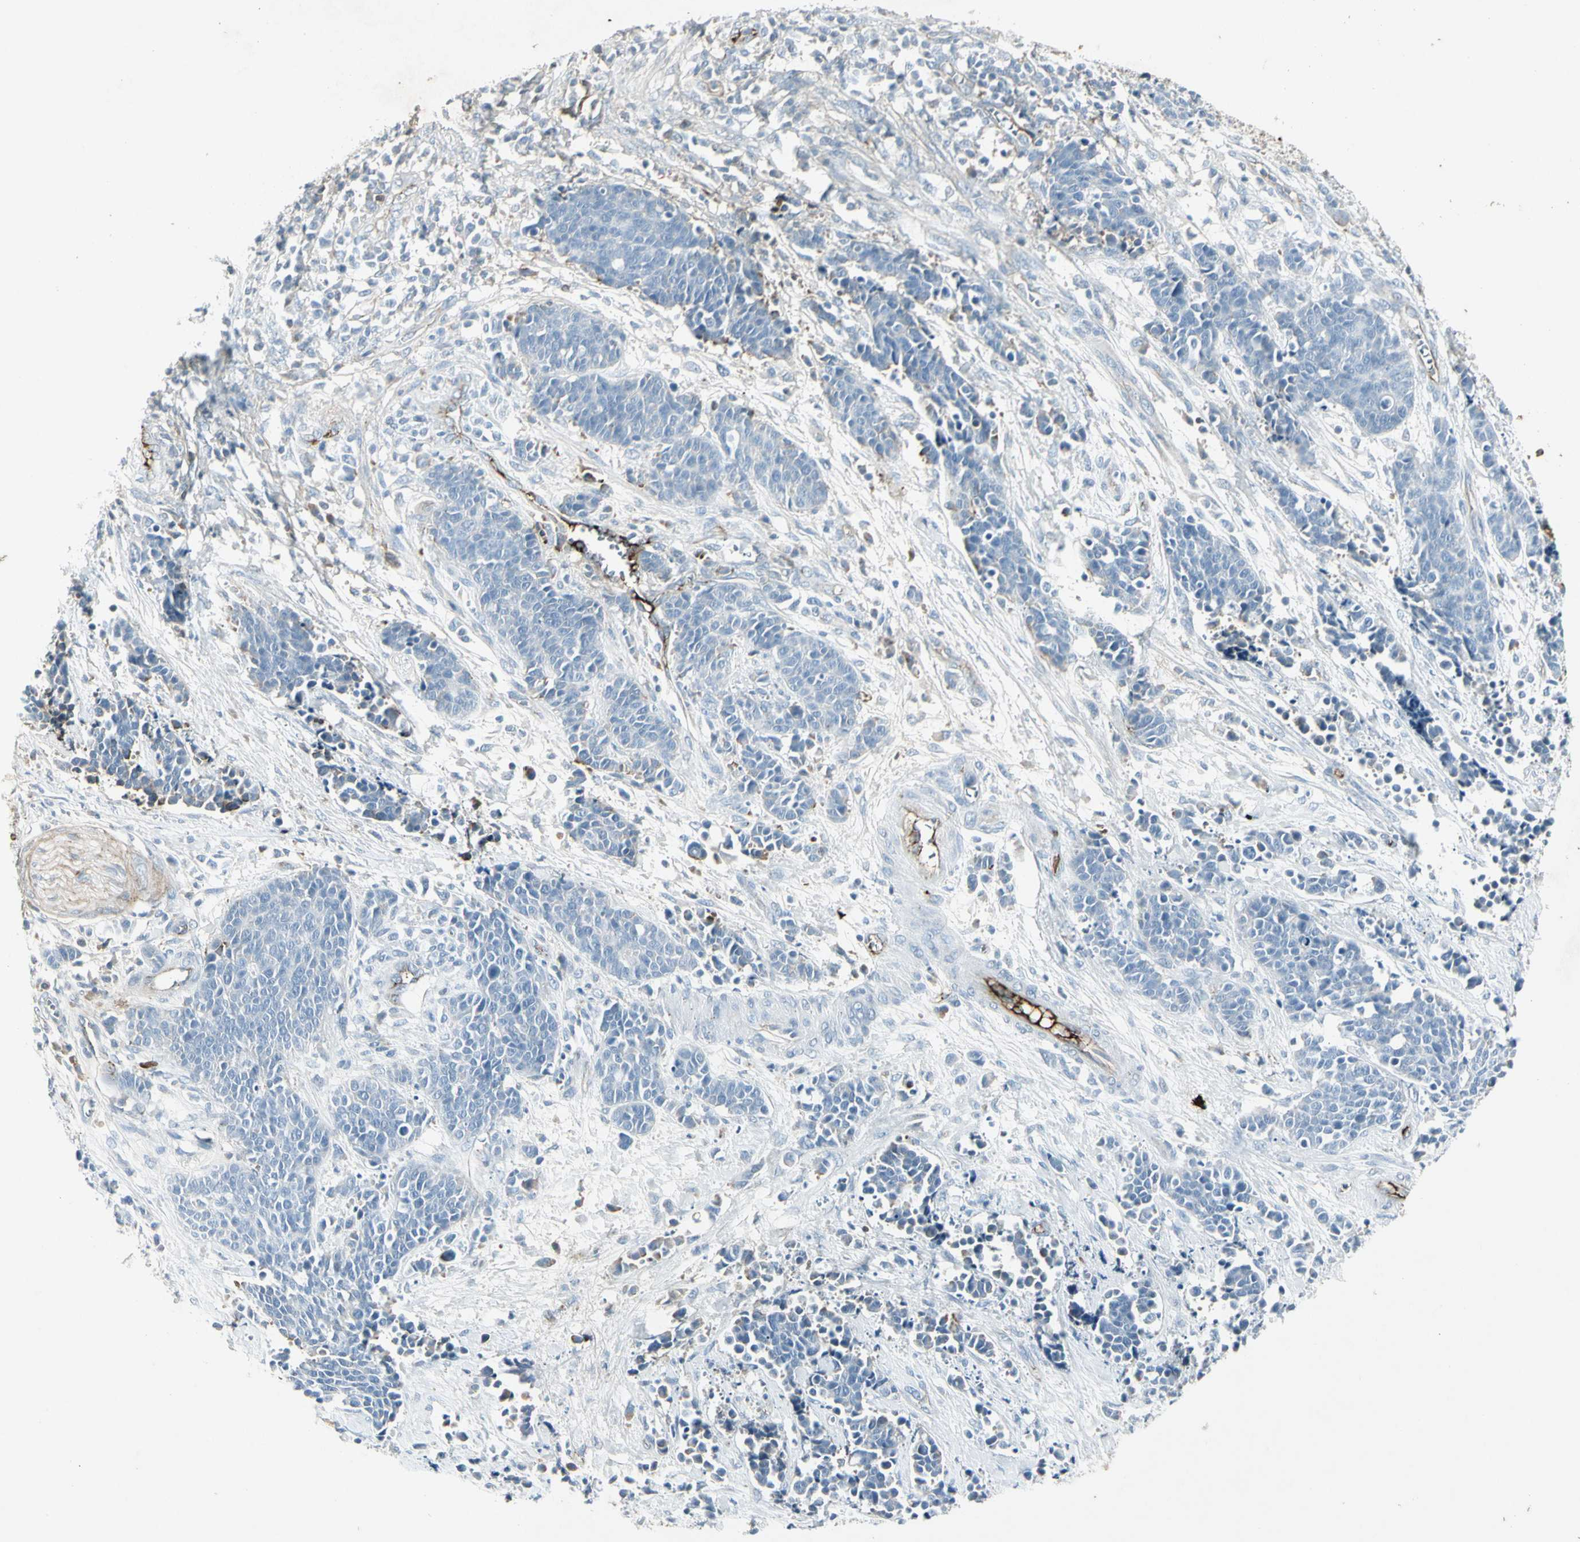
{"staining": {"intensity": "negative", "quantity": "none", "location": "none"}, "tissue": "cervical cancer", "cell_type": "Tumor cells", "image_type": "cancer", "snomed": [{"axis": "morphology", "description": "Squamous cell carcinoma, NOS"}, {"axis": "topography", "description": "Cervix"}], "caption": "The histopathology image displays no significant positivity in tumor cells of squamous cell carcinoma (cervical). (DAB (3,3'-diaminobenzidine) immunohistochemistry (IHC) visualized using brightfield microscopy, high magnification).", "gene": "IGHM", "patient": {"sex": "female", "age": 35}}